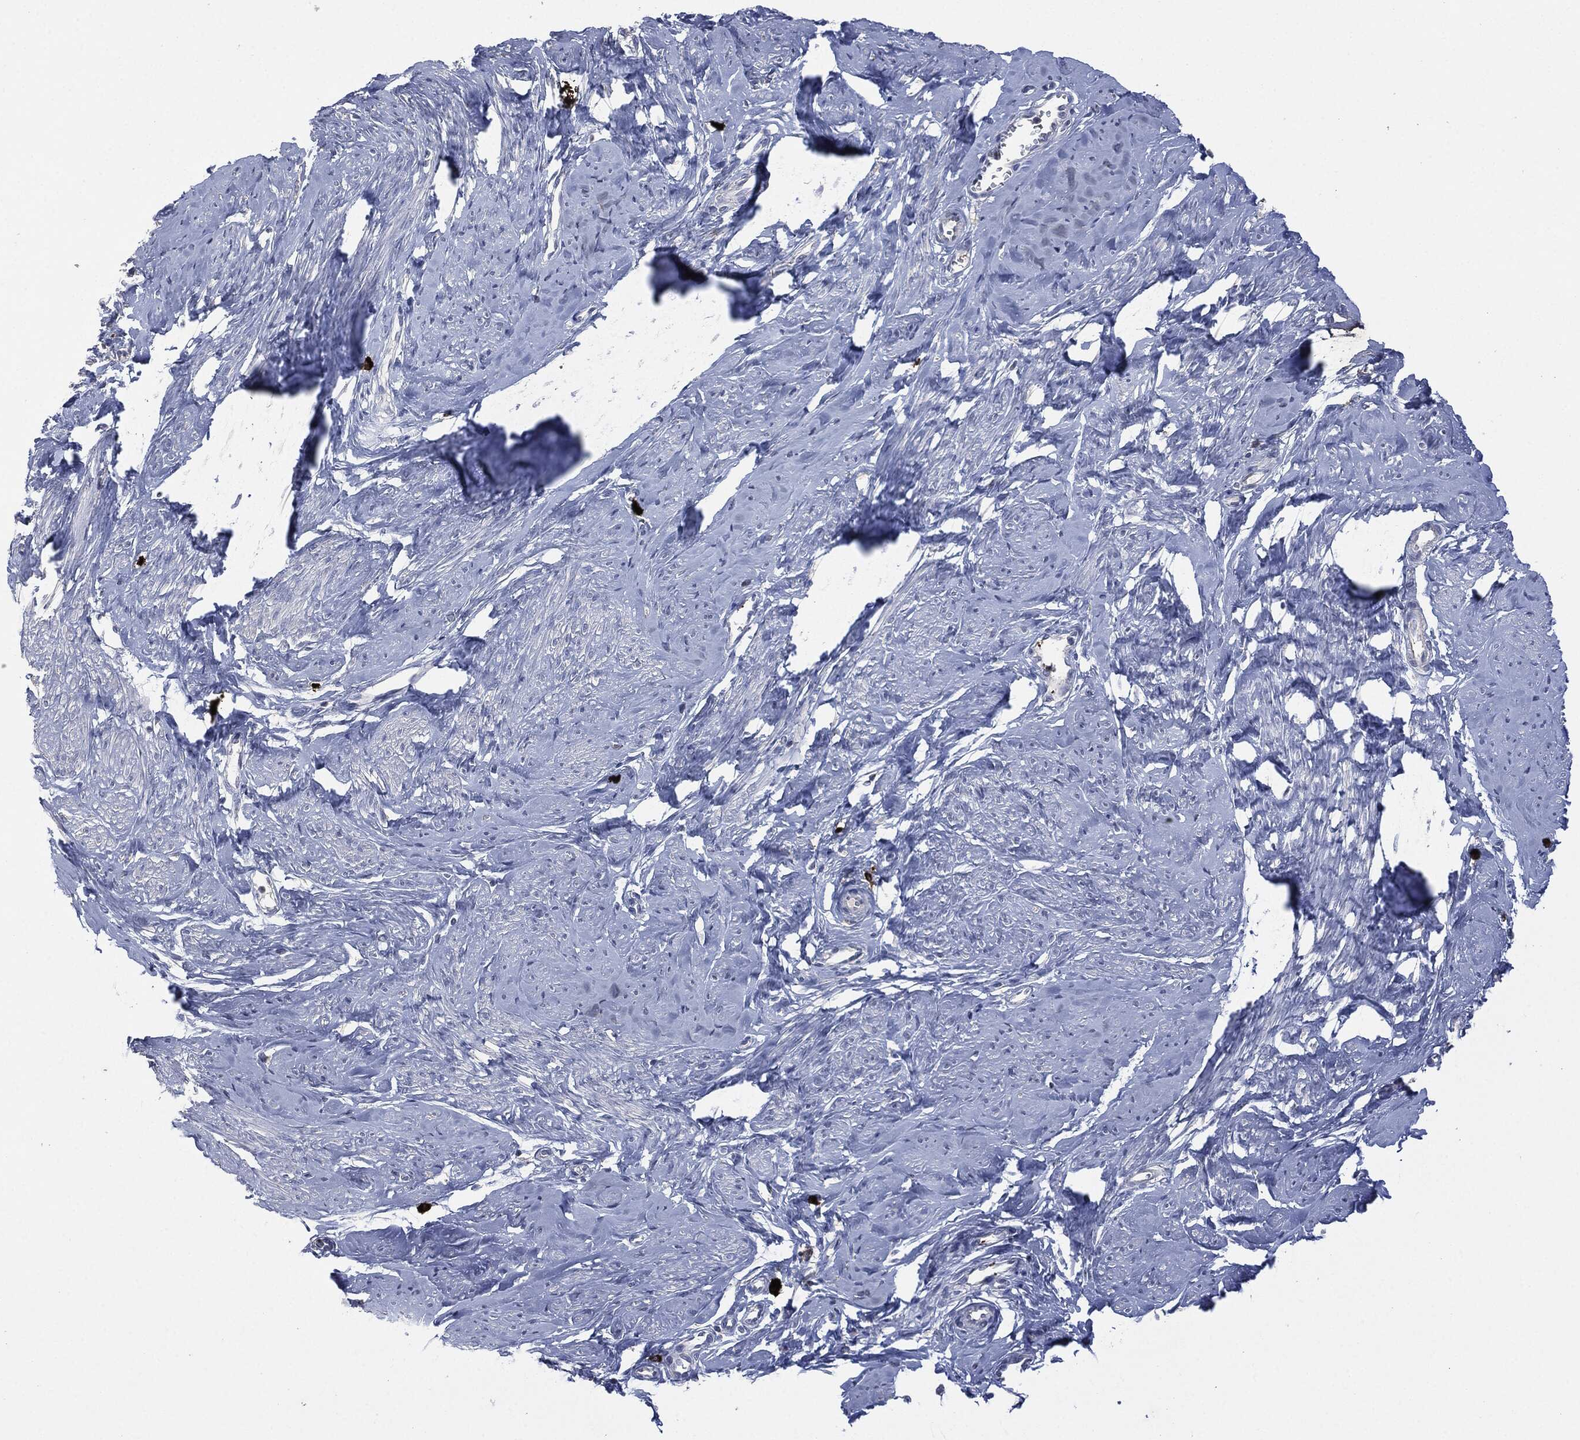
{"staining": {"intensity": "negative", "quantity": "none", "location": "none"}, "tissue": "smooth muscle", "cell_type": "Smooth muscle cells", "image_type": "normal", "snomed": [{"axis": "morphology", "description": "Normal tissue, NOS"}, {"axis": "topography", "description": "Smooth muscle"}], "caption": "Immunohistochemistry histopathology image of benign smooth muscle: human smooth muscle stained with DAB (3,3'-diaminobenzidine) shows no significant protein expression in smooth muscle cells. Brightfield microscopy of IHC stained with DAB (brown) and hematoxylin (blue), captured at high magnification.", "gene": "CD33", "patient": {"sex": "female", "age": 48}}